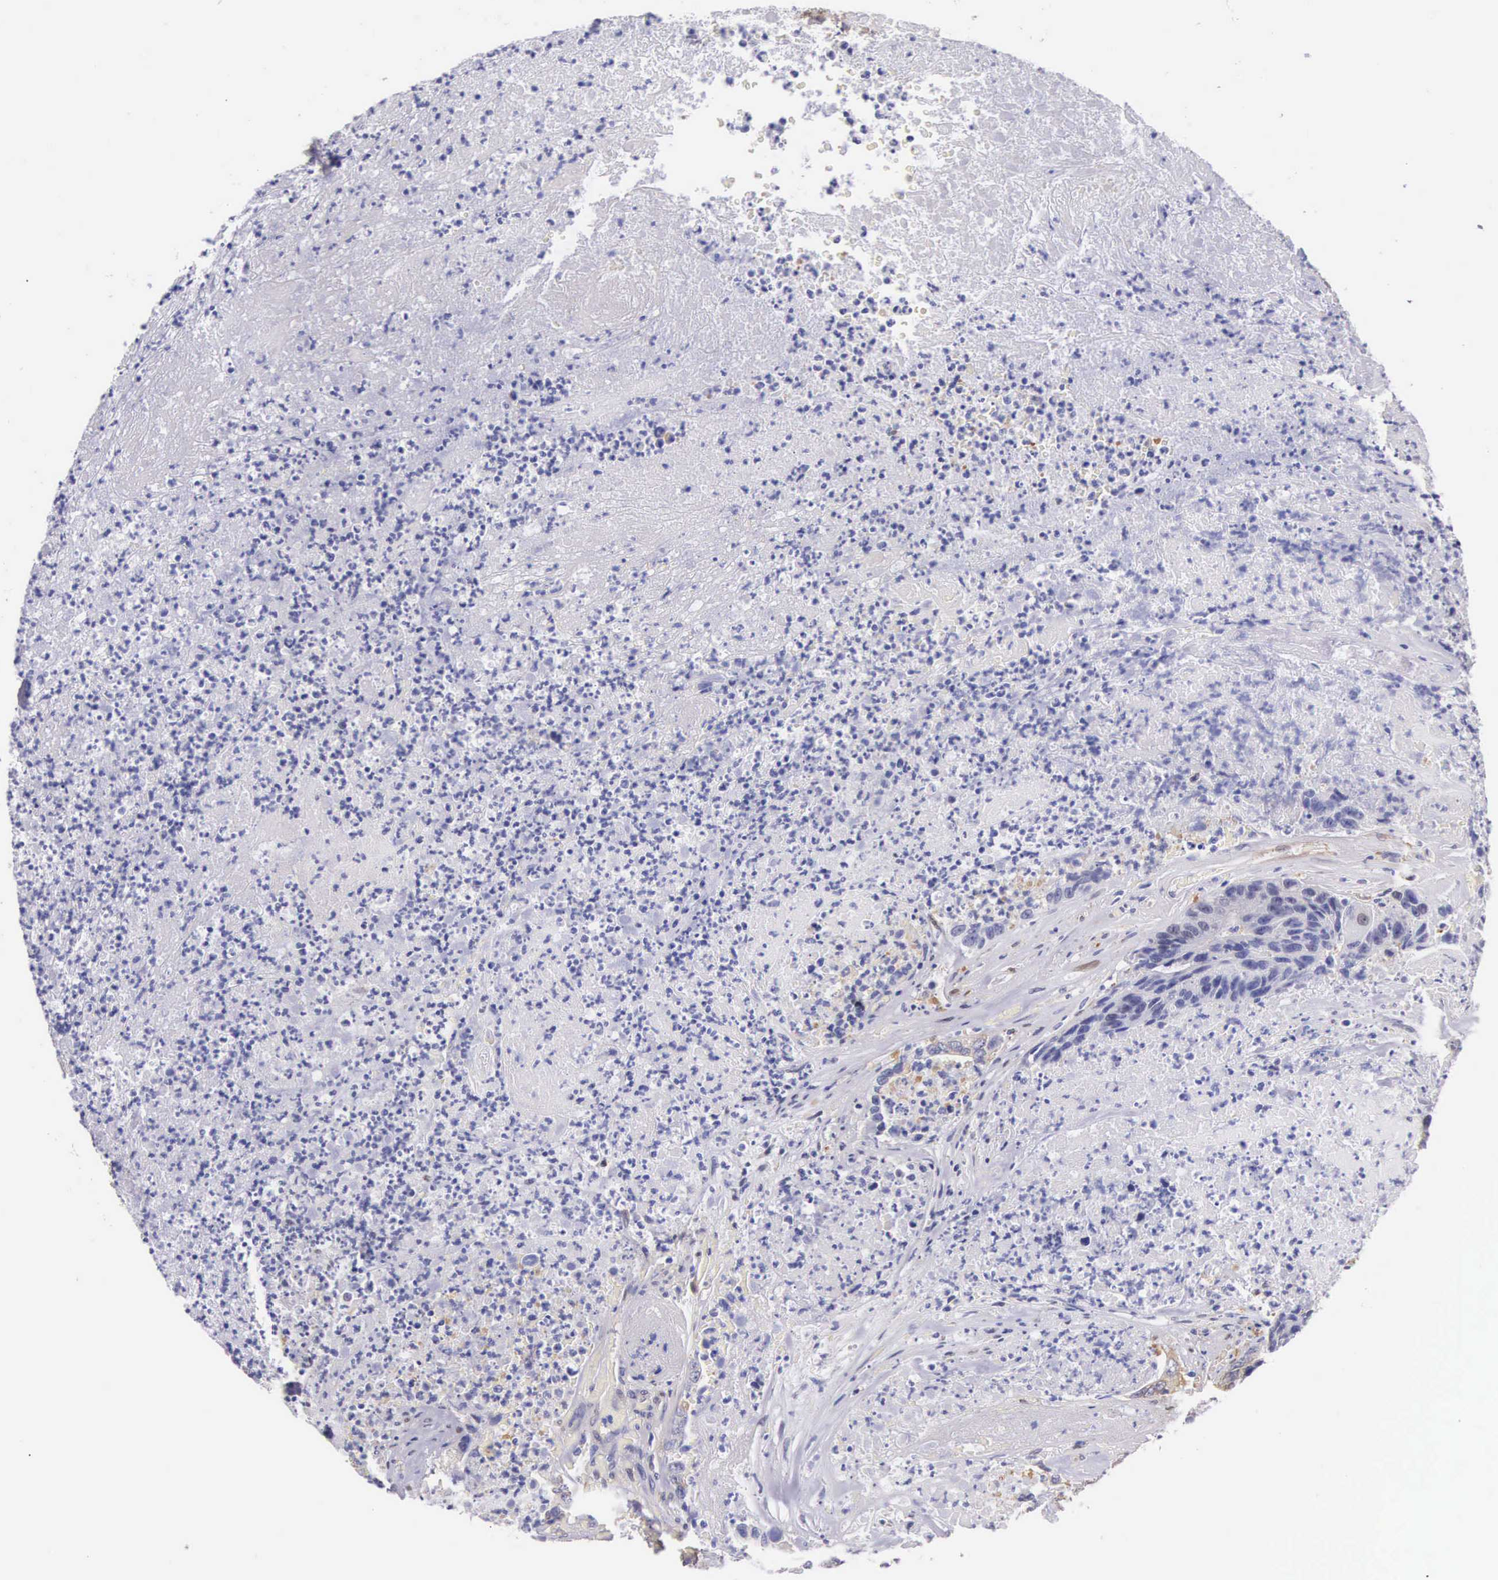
{"staining": {"intensity": "moderate", "quantity": ">75%", "location": "cytoplasmic/membranous"}, "tissue": "colorectal cancer", "cell_type": "Tumor cells", "image_type": "cancer", "snomed": [{"axis": "morphology", "description": "Adenocarcinoma, NOS"}, {"axis": "topography", "description": "Rectum"}], "caption": "An image of colorectal cancer stained for a protein demonstrates moderate cytoplasmic/membranous brown staining in tumor cells.", "gene": "BCAR1", "patient": {"sex": "female", "age": 65}}